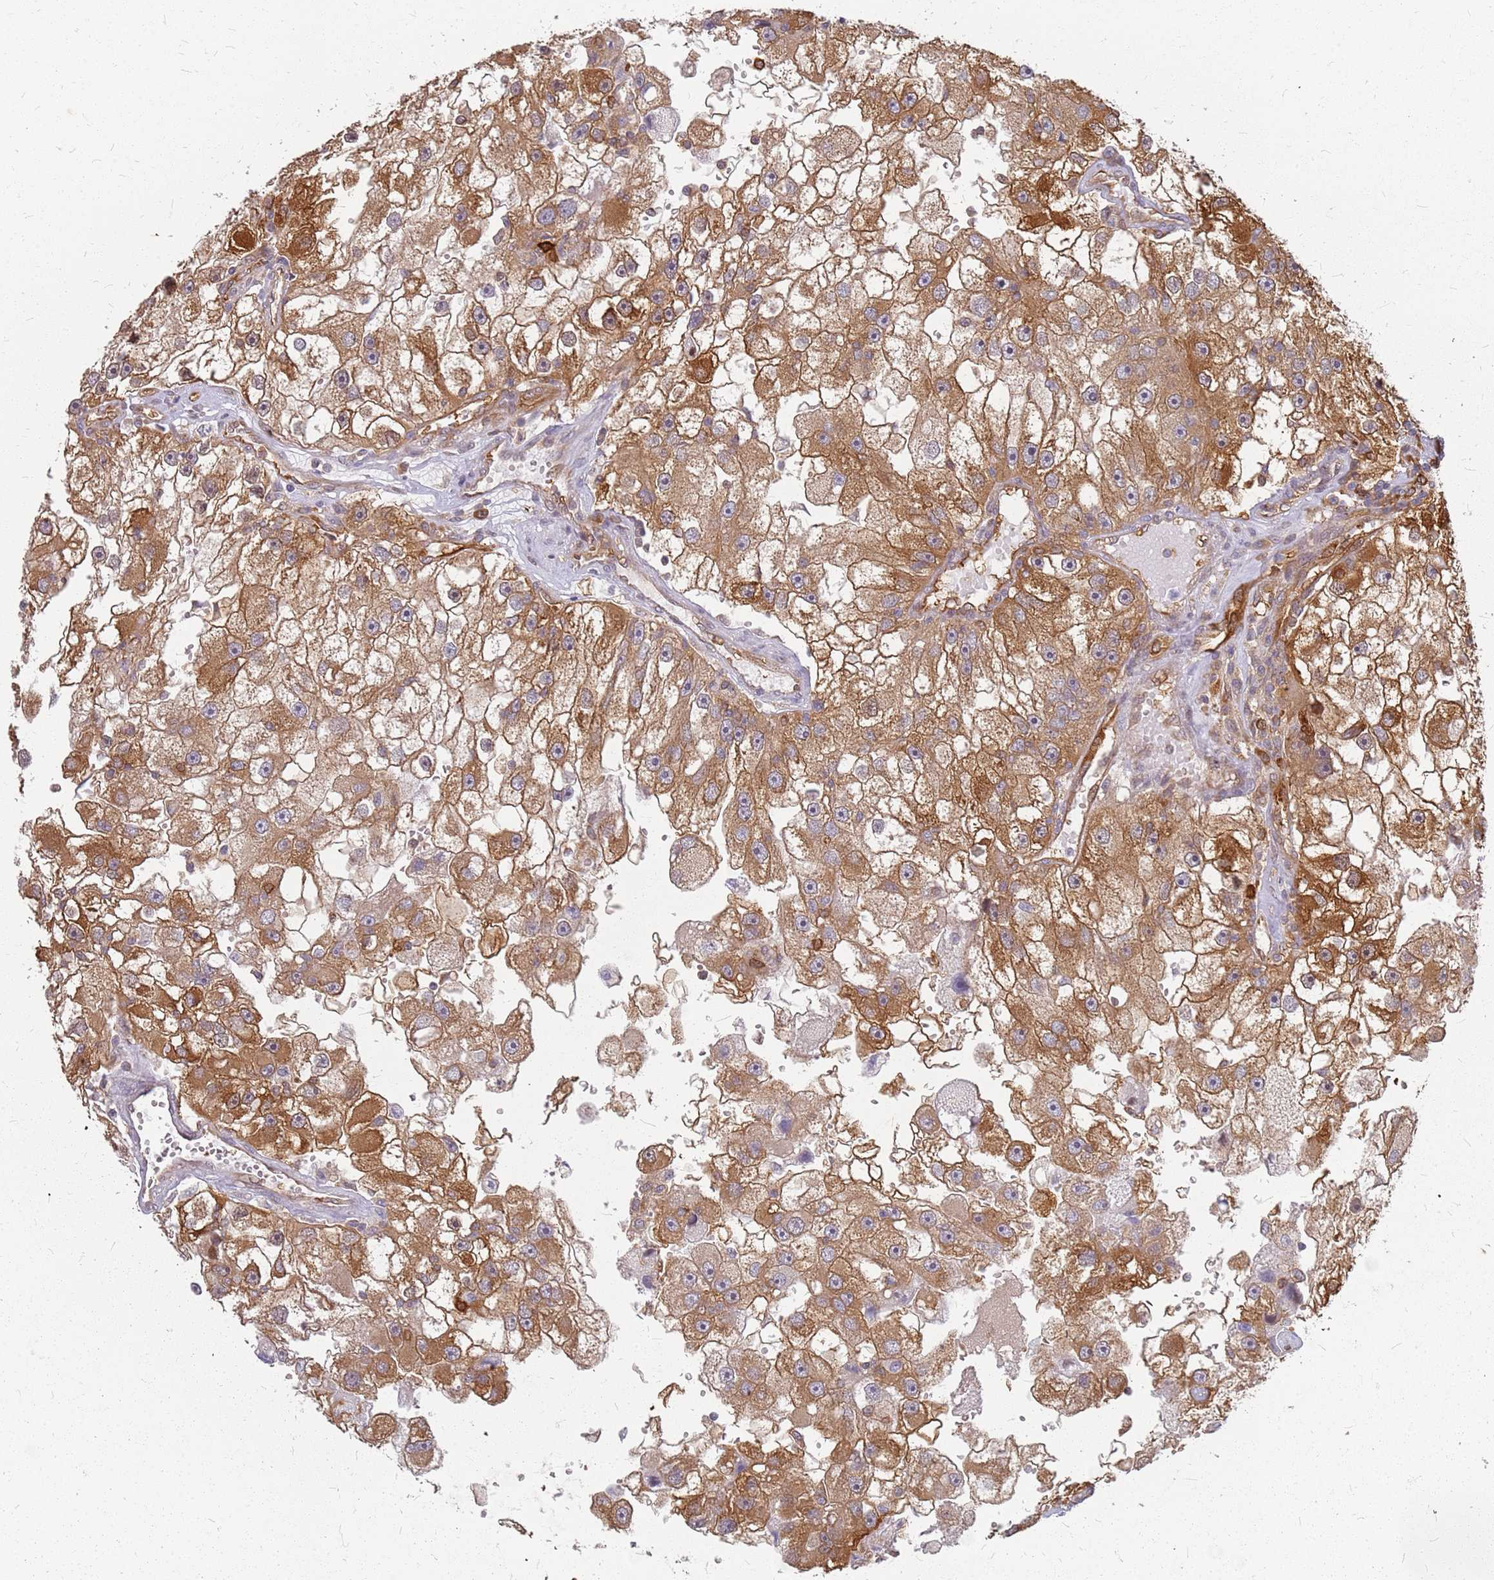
{"staining": {"intensity": "moderate", "quantity": ">75%", "location": "cytoplasmic/membranous"}, "tissue": "renal cancer", "cell_type": "Tumor cells", "image_type": "cancer", "snomed": [{"axis": "morphology", "description": "Adenocarcinoma, NOS"}, {"axis": "topography", "description": "Kidney"}], "caption": "Immunohistochemistry (IHC) of renal cancer shows medium levels of moderate cytoplasmic/membranous positivity in about >75% of tumor cells. The staining is performed using DAB (3,3'-diaminobenzidine) brown chromogen to label protein expression. The nuclei are counter-stained blue using hematoxylin.", "gene": "HDX", "patient": {"sex": "male", "age": 63}}